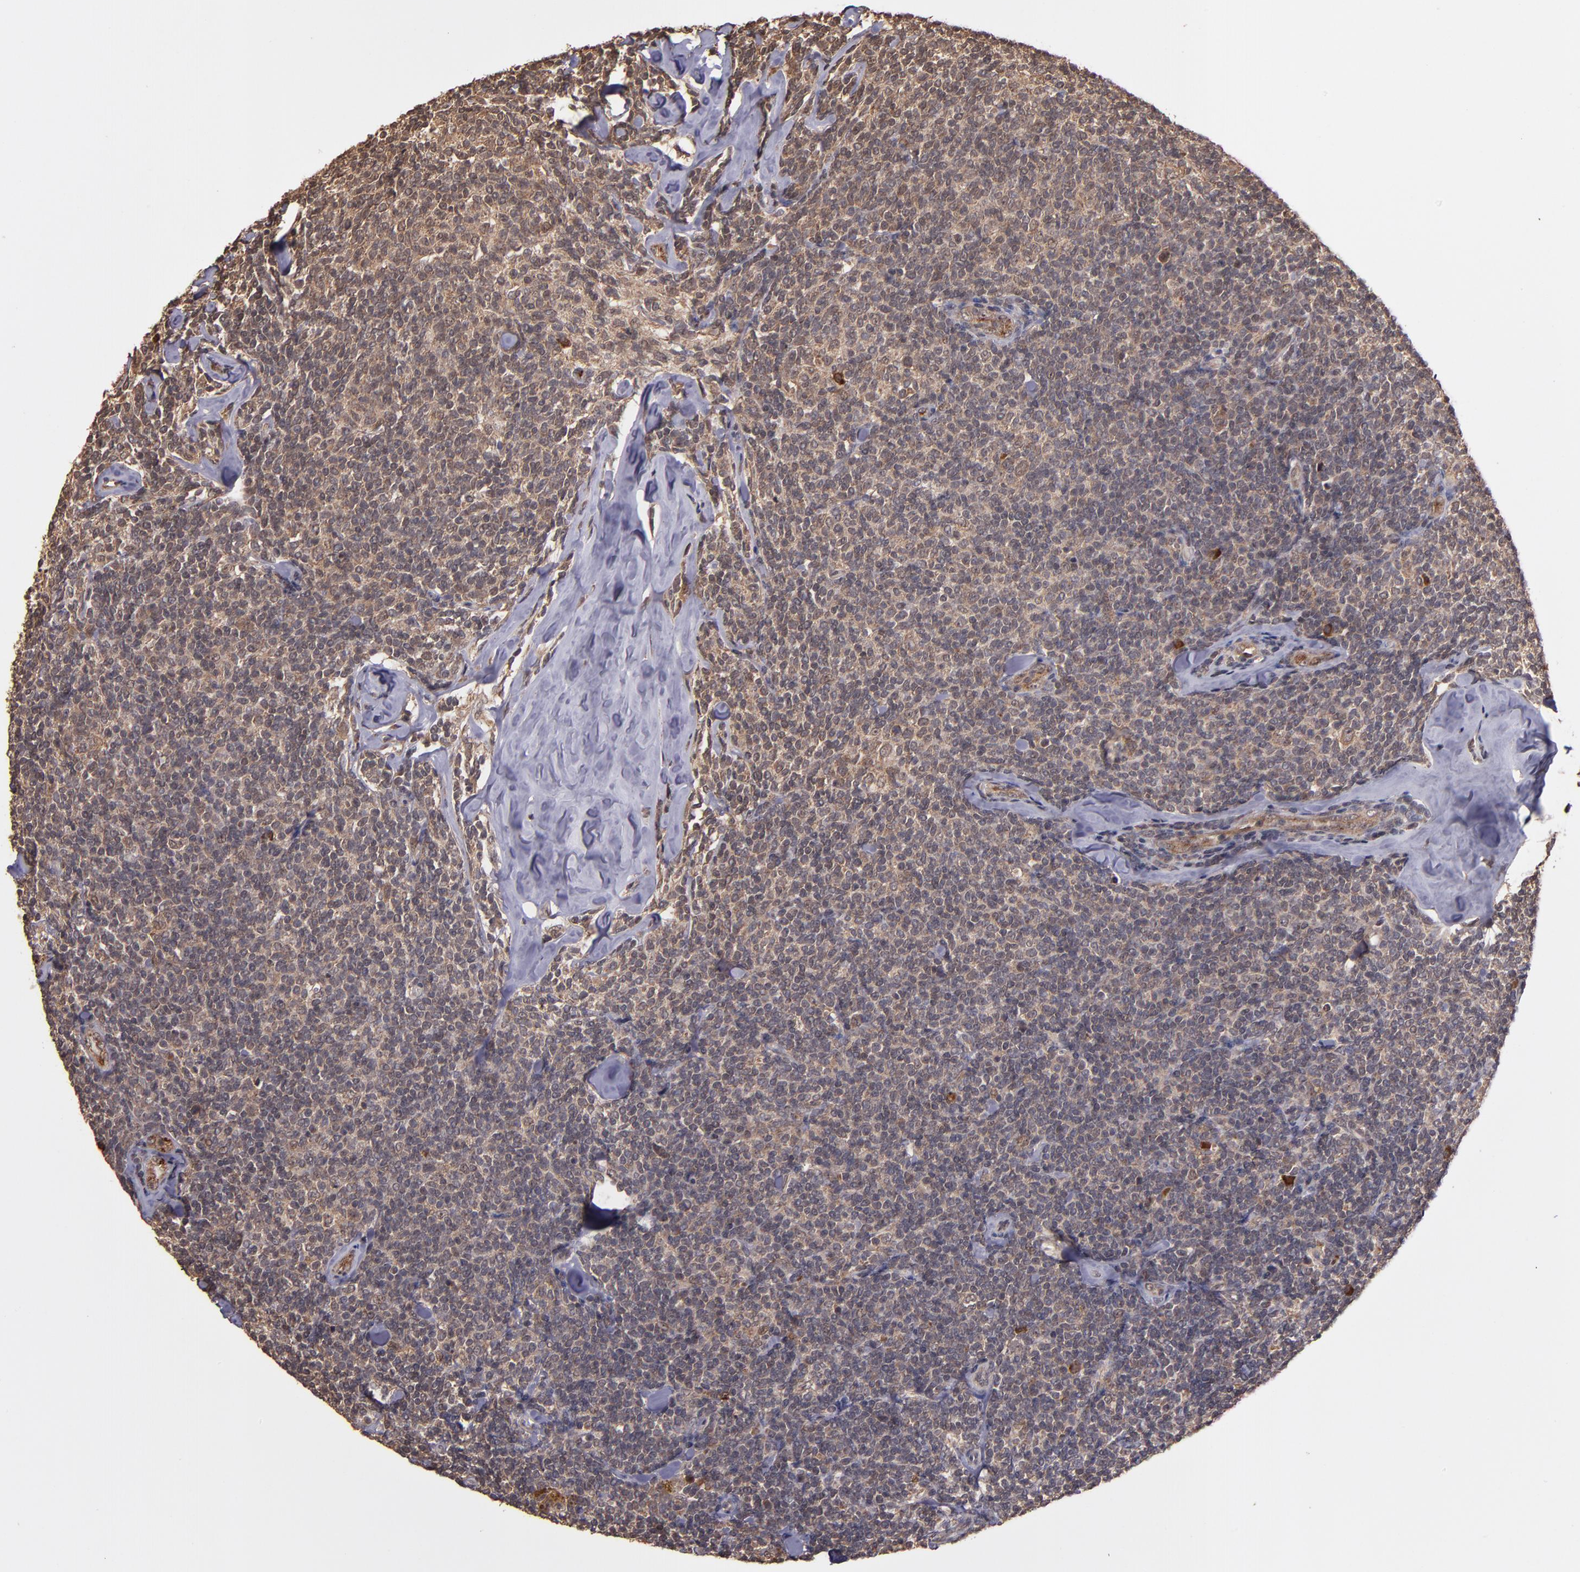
{"staining": {"intensity": "weak", "quantity": ">75%", "location": "cytoplasmic/membranous"}, "tissue": "lymphoma", "cell_type": "Tumor cells", "image_type": "cancer", "snomed": [{"axis": "morphology", "description": "Malignant lymphoma, non-Hodgkin's type, Low grade"}, {"axis": "topography", "description": "Lymph node"}], "caption": "Protein positivity by immunohistochemistry (IHC) displays weak cytoplasmic/membranous positivity in approximately >75% of tumor cells in lymphoma.", "gene": "RIOK3", "patient": {"sex": "female", "age": 56}}